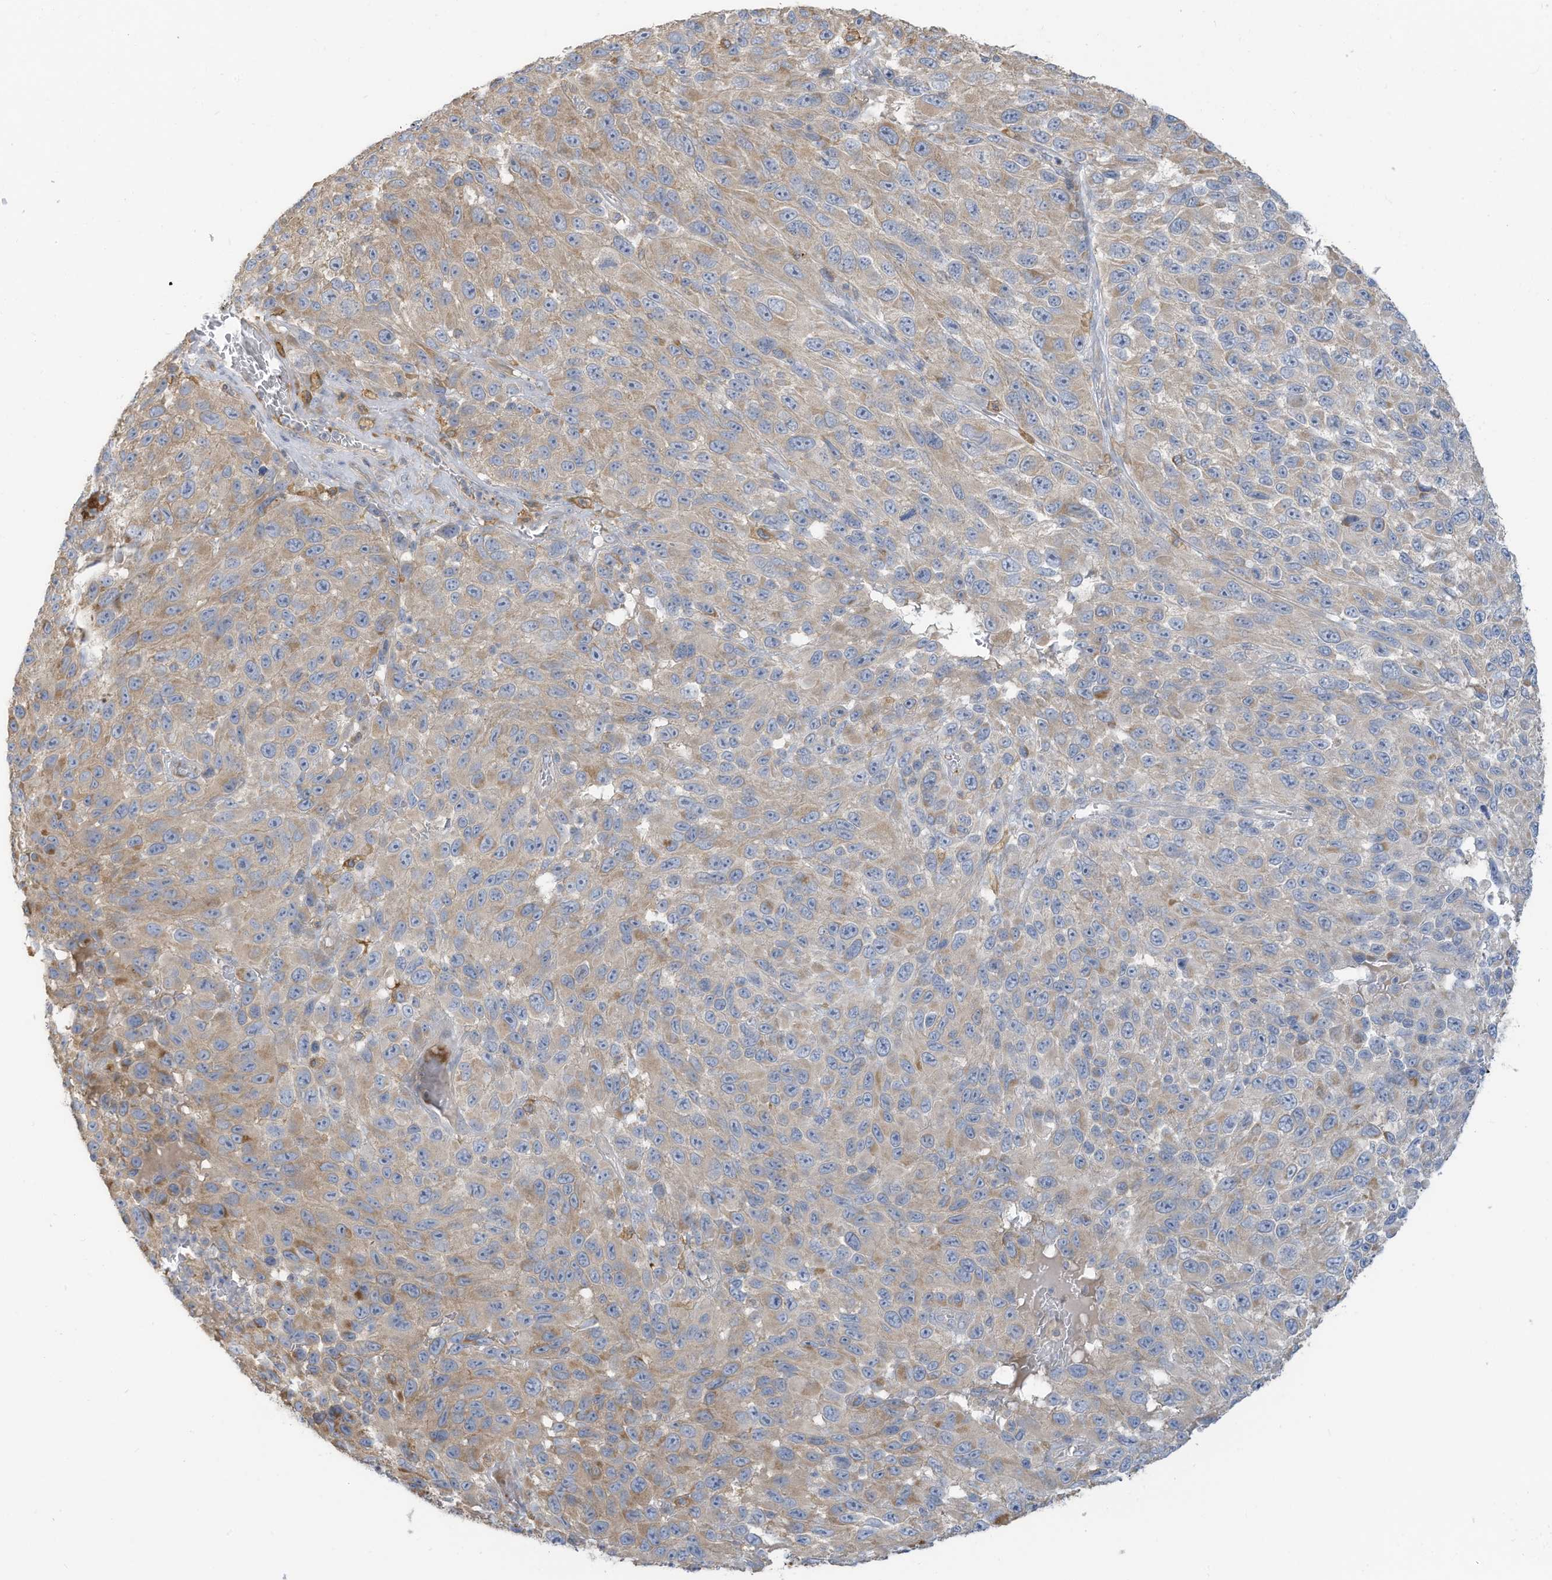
{"staining": {"intensity": "weak", "quantity": "25%-75%", "location": "cytoplasmic/membranous"}, "tissue": "melanoma", "cell_type": "Tumor cells", "image_type": "cancer", "snomed": [{"axis": "morphology", "description": "Malignant melanoma, NOS"}, {"axis": "topography", "description": "Skin"}], "caption": "Immunohistochemistry (IHC) of human malignant melanoma exhibits low levels of weak cytoplasmic/membranous staining in approximately 25%-75% of tumor cells. (DAB (3,3'-diaminobenzidine) IHC, brown staining for protein, blue staining for nuclei).", "gene": "GTPBP2", "patient": {"sex": "female", "age": 96}}